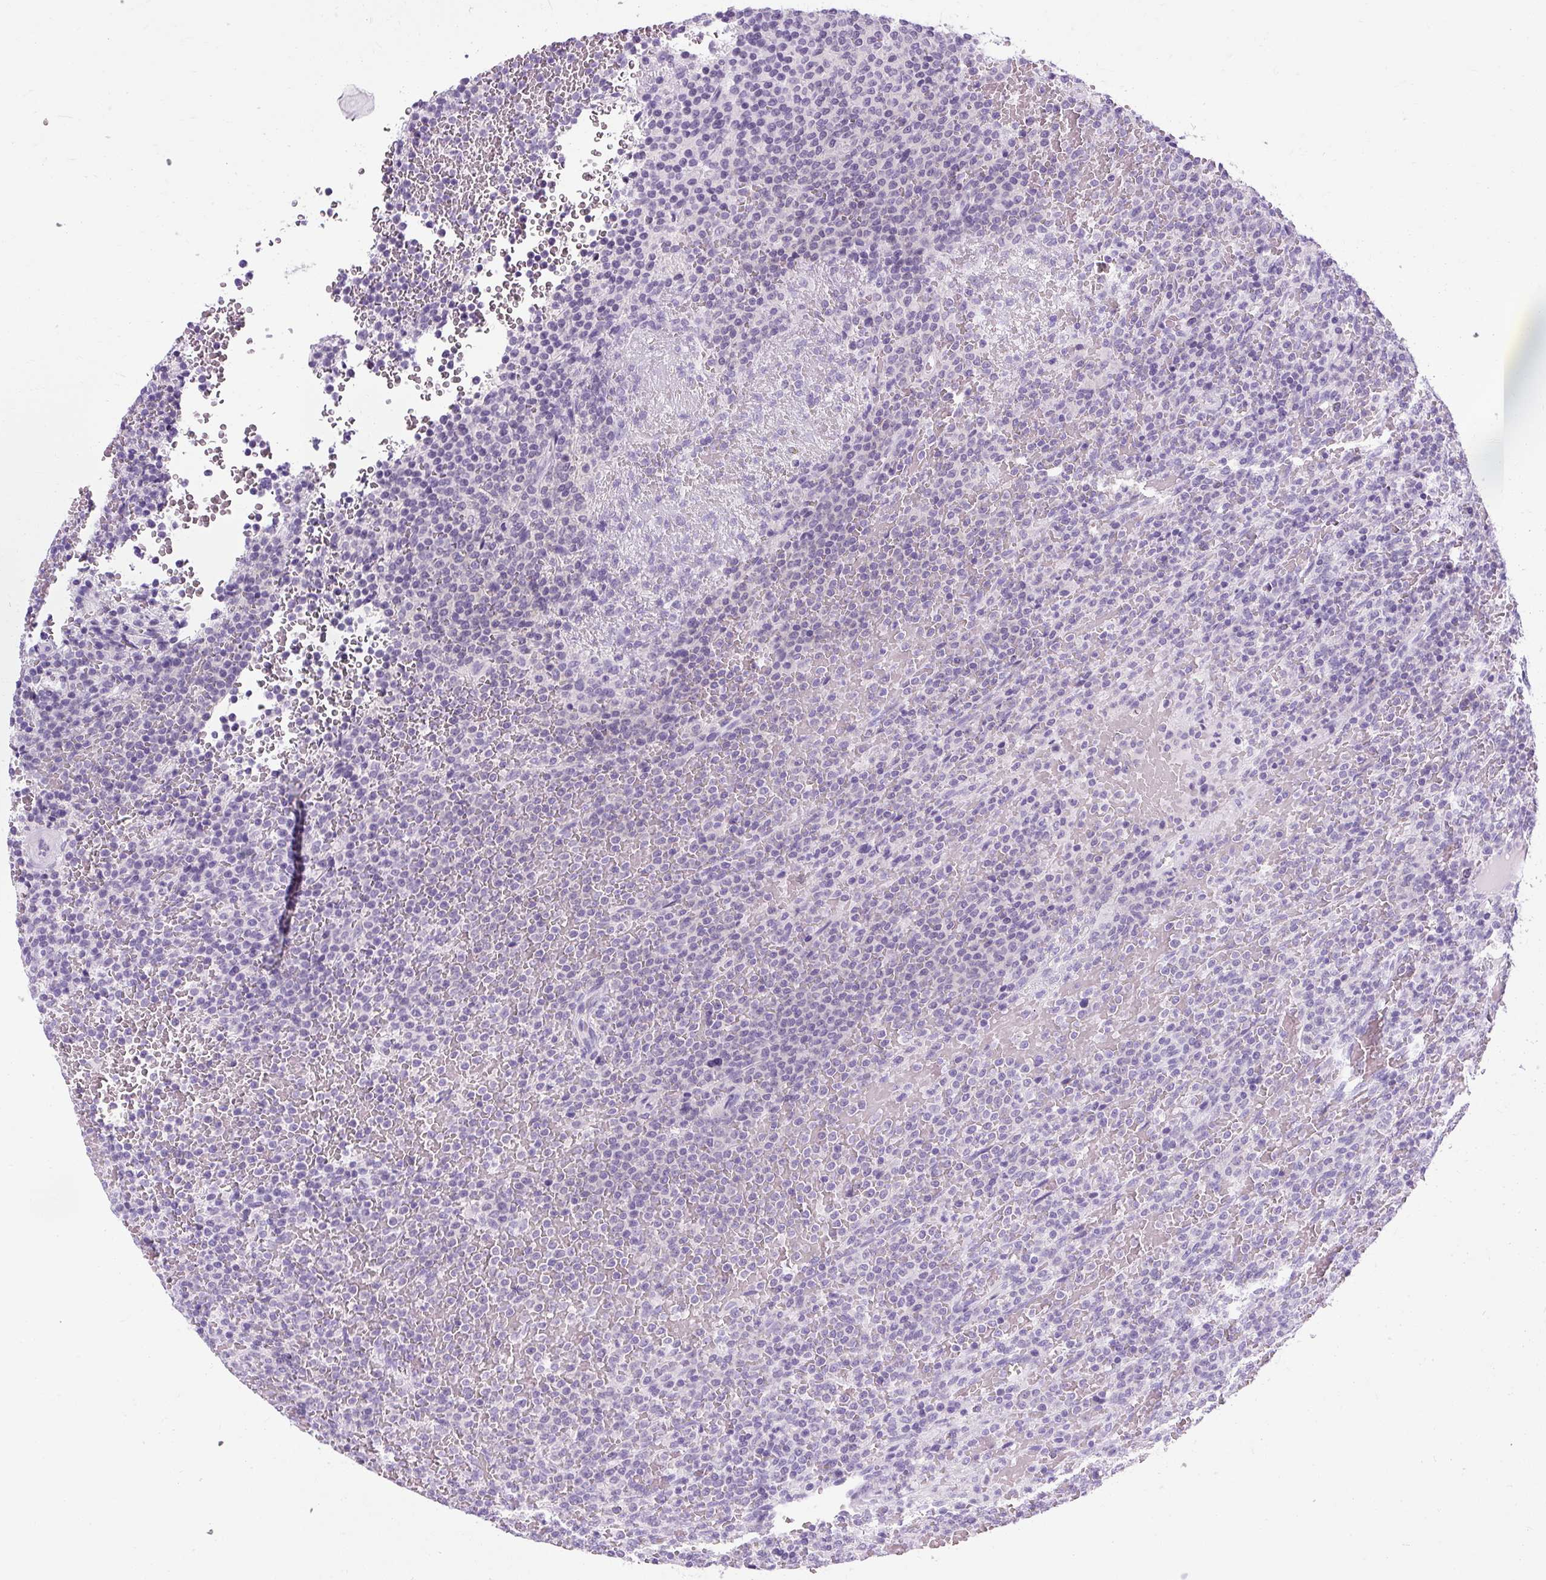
{"staining": {"intensity": "negative", "quantity": "none", "location": "none"}, "tissue": "lymphoma", "cell_type": "Tumor cells", "image_type": "cancer", "snomed": [{"axis": "morphology", "description": "Malignant lymphoma, non-Hodgkin's type, Low grade"}, {"axis": "topography", "description": "Spleen"}], "caption": "Immunohistochemistry image of neoplastic tissue: lymphoma stained with DAB (3,3'-diaminobenzidine) displays no significant protein expression in tumor cells.", "gene": "B3GNT4", "patient": {"sex": "male", "age": 60}}